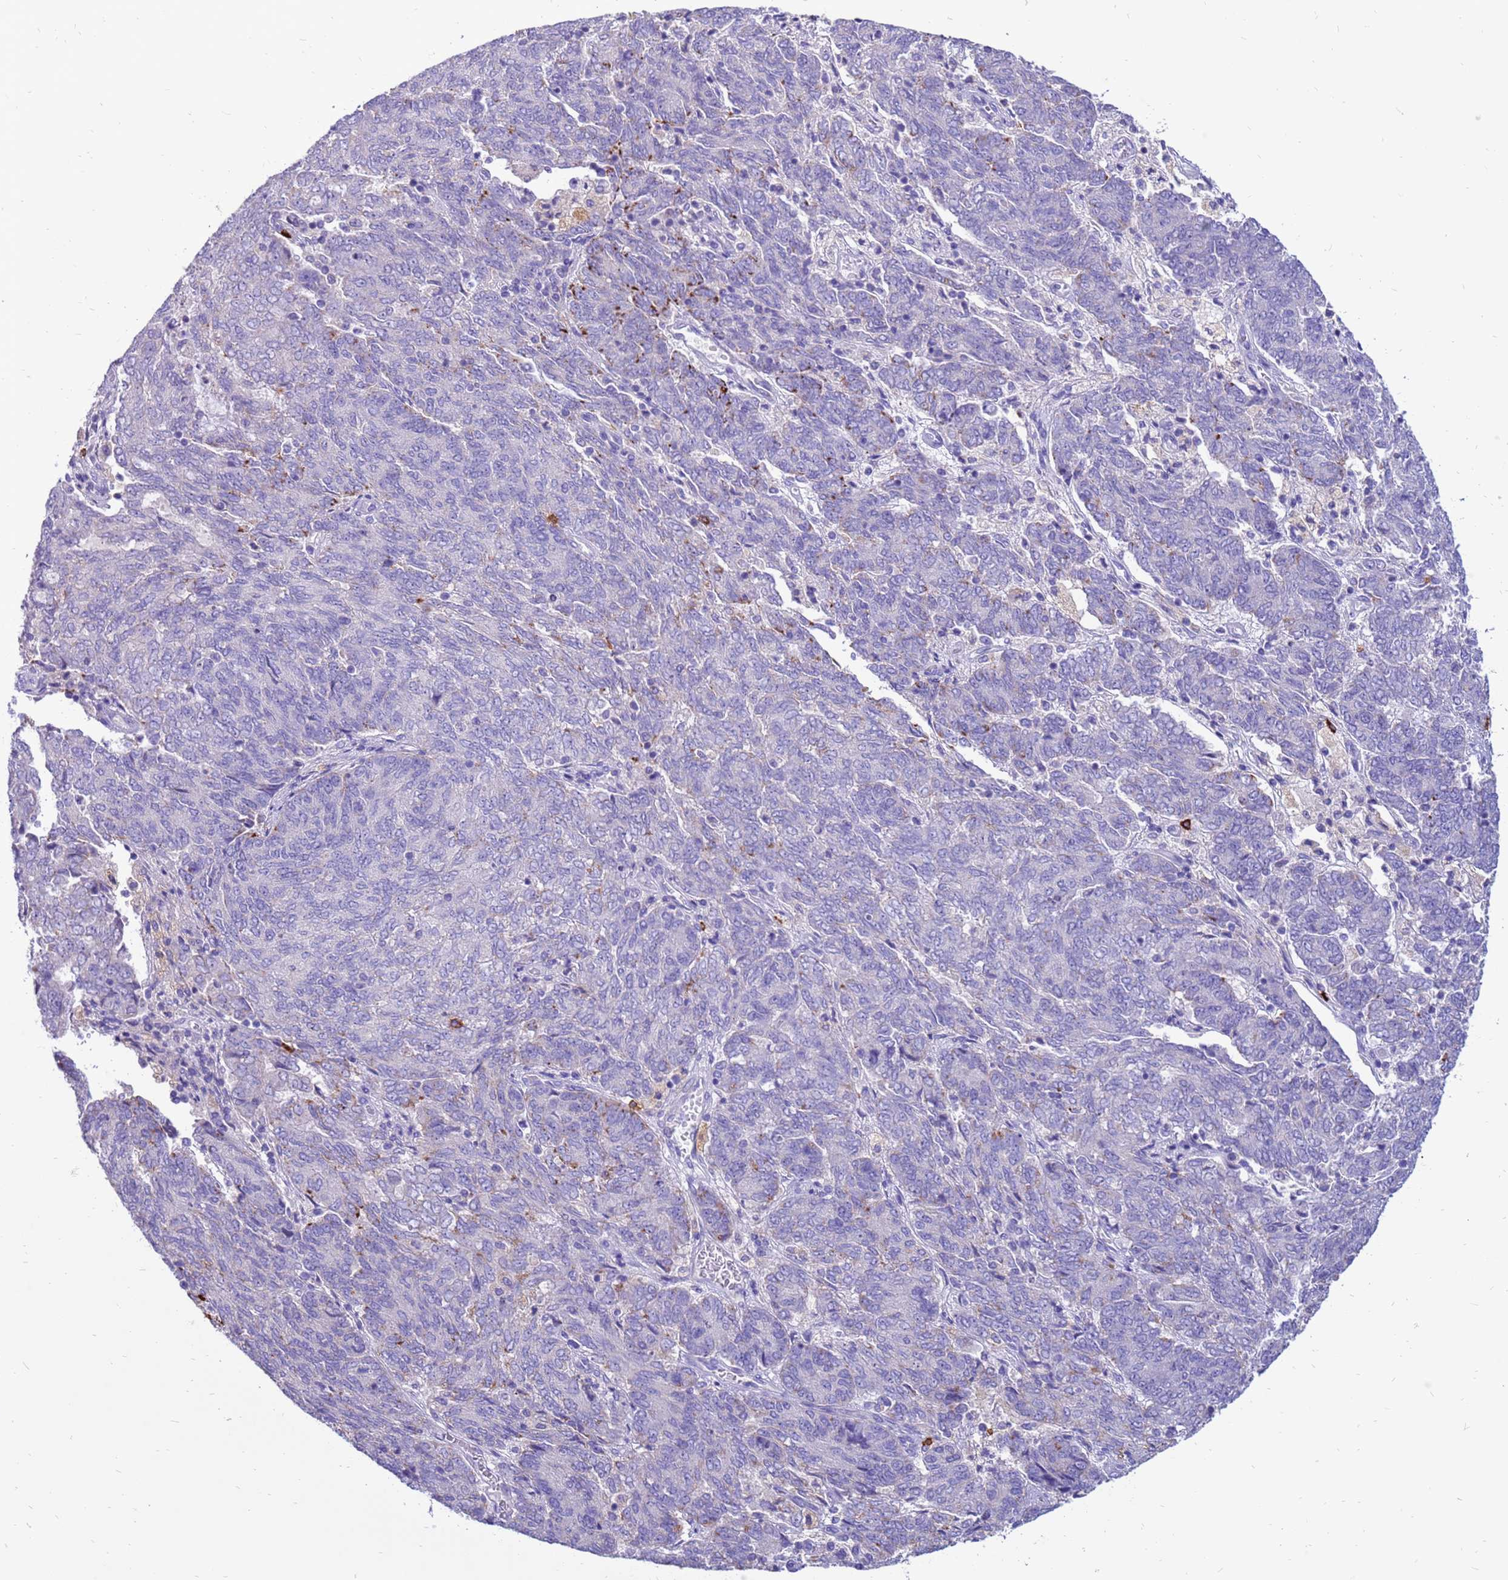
{"staining": {"intensity": "moderate", "quantity": "<25%", "location": "cytoplasmic/membranous"}, "tissue": "endometrial cancer", "cell_type": "Tumor cells", "image_type": "cancer", "snomed": [{"axis": "morphology", "description": "Adenocarcinoma, NOS"}, {"axis": "topography", "description": "Endometrium"}], "caption": "Protein analysis of endometrial cancer tissue exhibits moderate cytoplasmic/membranous staining in approximately <25% of tumor cells. (Stains: DAB in brown, nuclei in blue, Microscopy: brightfield microscopy at high magnification).", "gene": "PDE10A", "patient": {"sex": "female", "age": 80}}